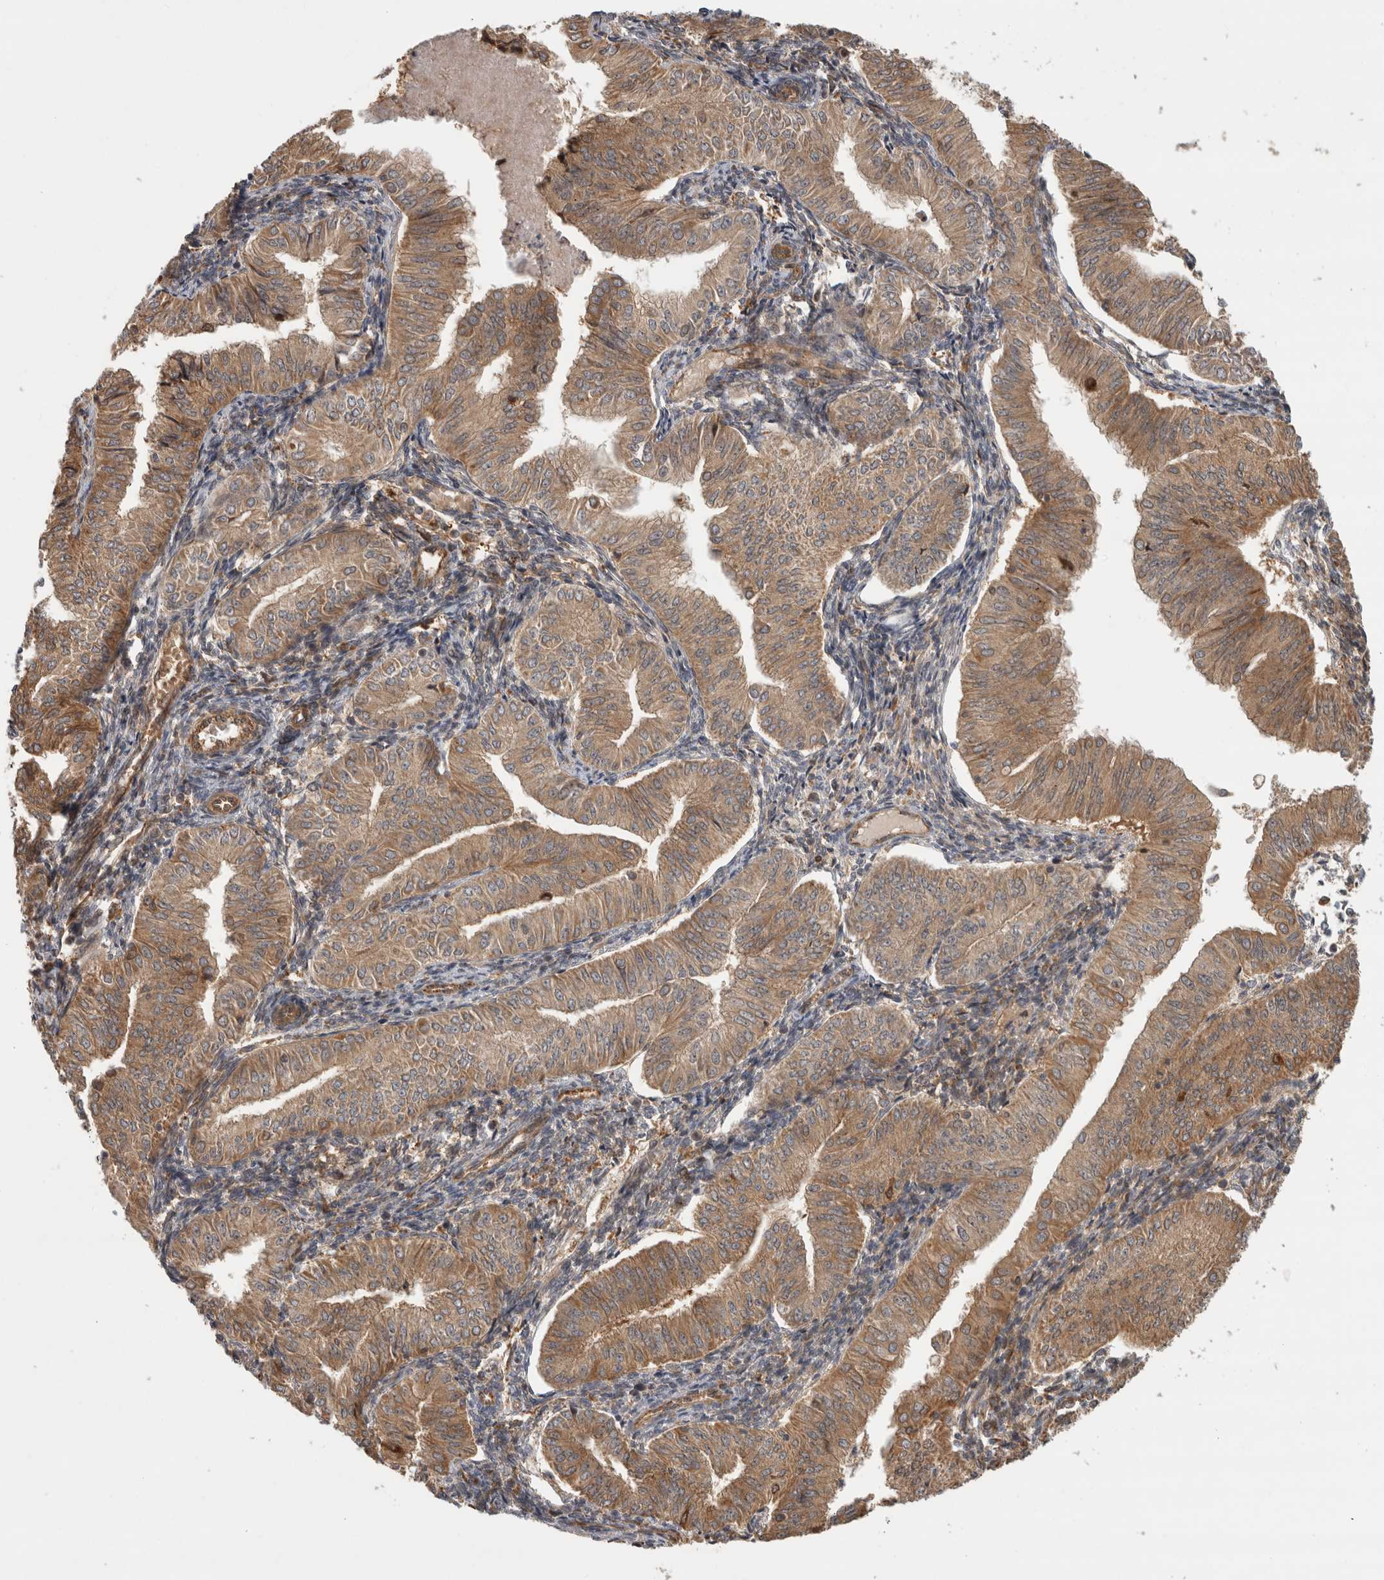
{"staining": {"intensity": "moderate", "quantity": ">75%", "location": "cytoplasmic/membranous"}, "tissue": "endometrial cancer", "cell_type": "Tumor cells", "image_type": "cancer", "snomed": [{"axis": "morphology", "description": "Normal tissue, NOS"}, {"axis": "morphology", "description": "Adenocarcinoma, NOS"}, {"axis": "topography", "description": "Endometrium"}], "caption": "High-magnification brightfield microscopy of adenocarcinoma (endometrial) stained with DAB (brown) and counterstained with hematoxylin (blue). tumor cells exhibit moderate cytoplasmic/membranous expression is present in approximately>75% of cells.", "gene": "TUBD1", "patient": {"sex": "female", "age": 53}}